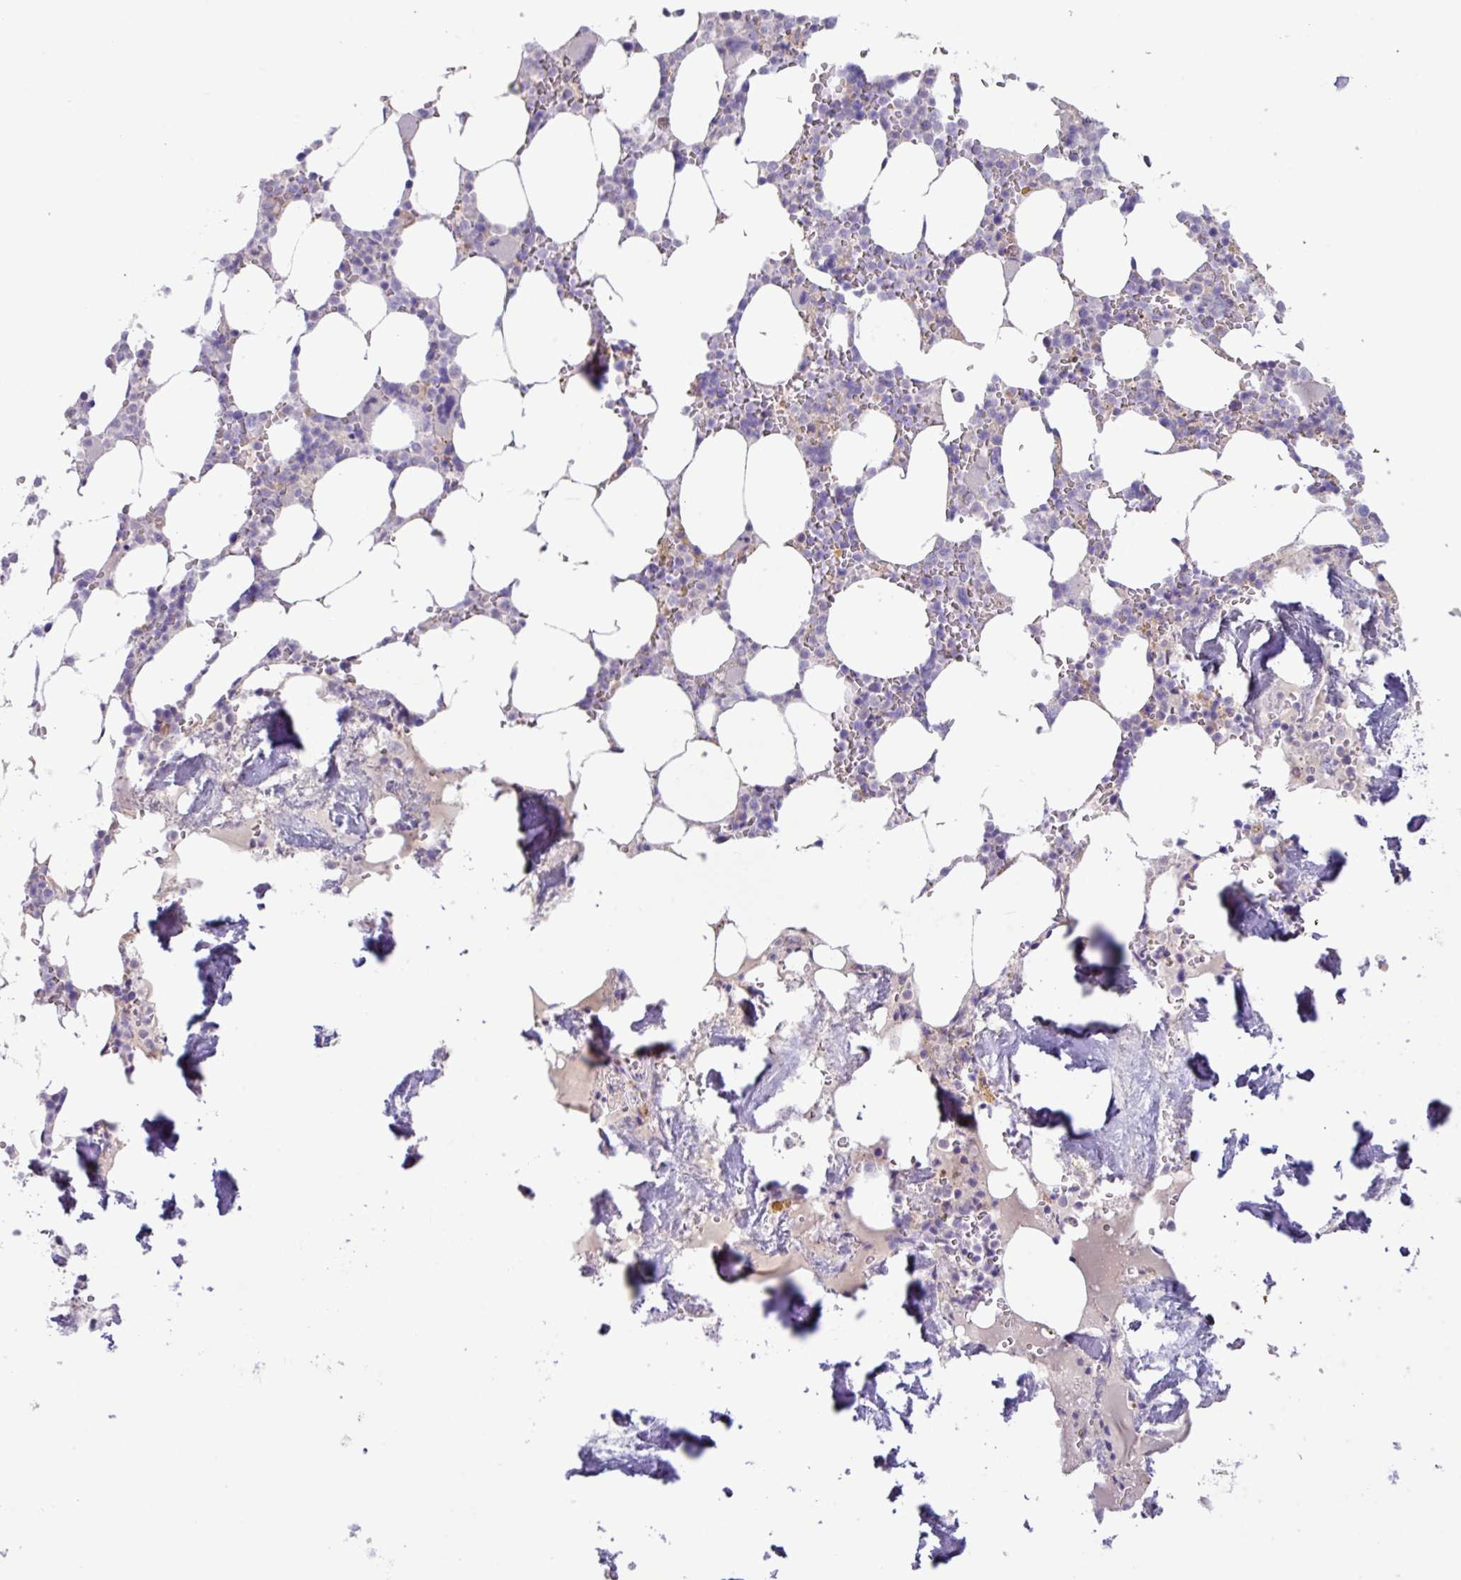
{"staining": {"intensity": "strong", "quantity": "<25%", "location": "cytoplasmic/membranous"}, "tissue": "bone marrow", "cell_type": "Hematopoietic cells", "image_type": "normal", "snomed": [{"axis": "morphology", "description": "Normal tissue, NOS"}, {"axis": "topography", "description": "Bone marrow"}], "caption": "Protein positivity by immunohistochemistry demonstrates strong cytoplasmic/membranous expression in approximately <25% of hematopoietic cells in unremarkable bone marrow.", "gene": "ZNF524", "patient": {"sex": "male", "age": 64}}